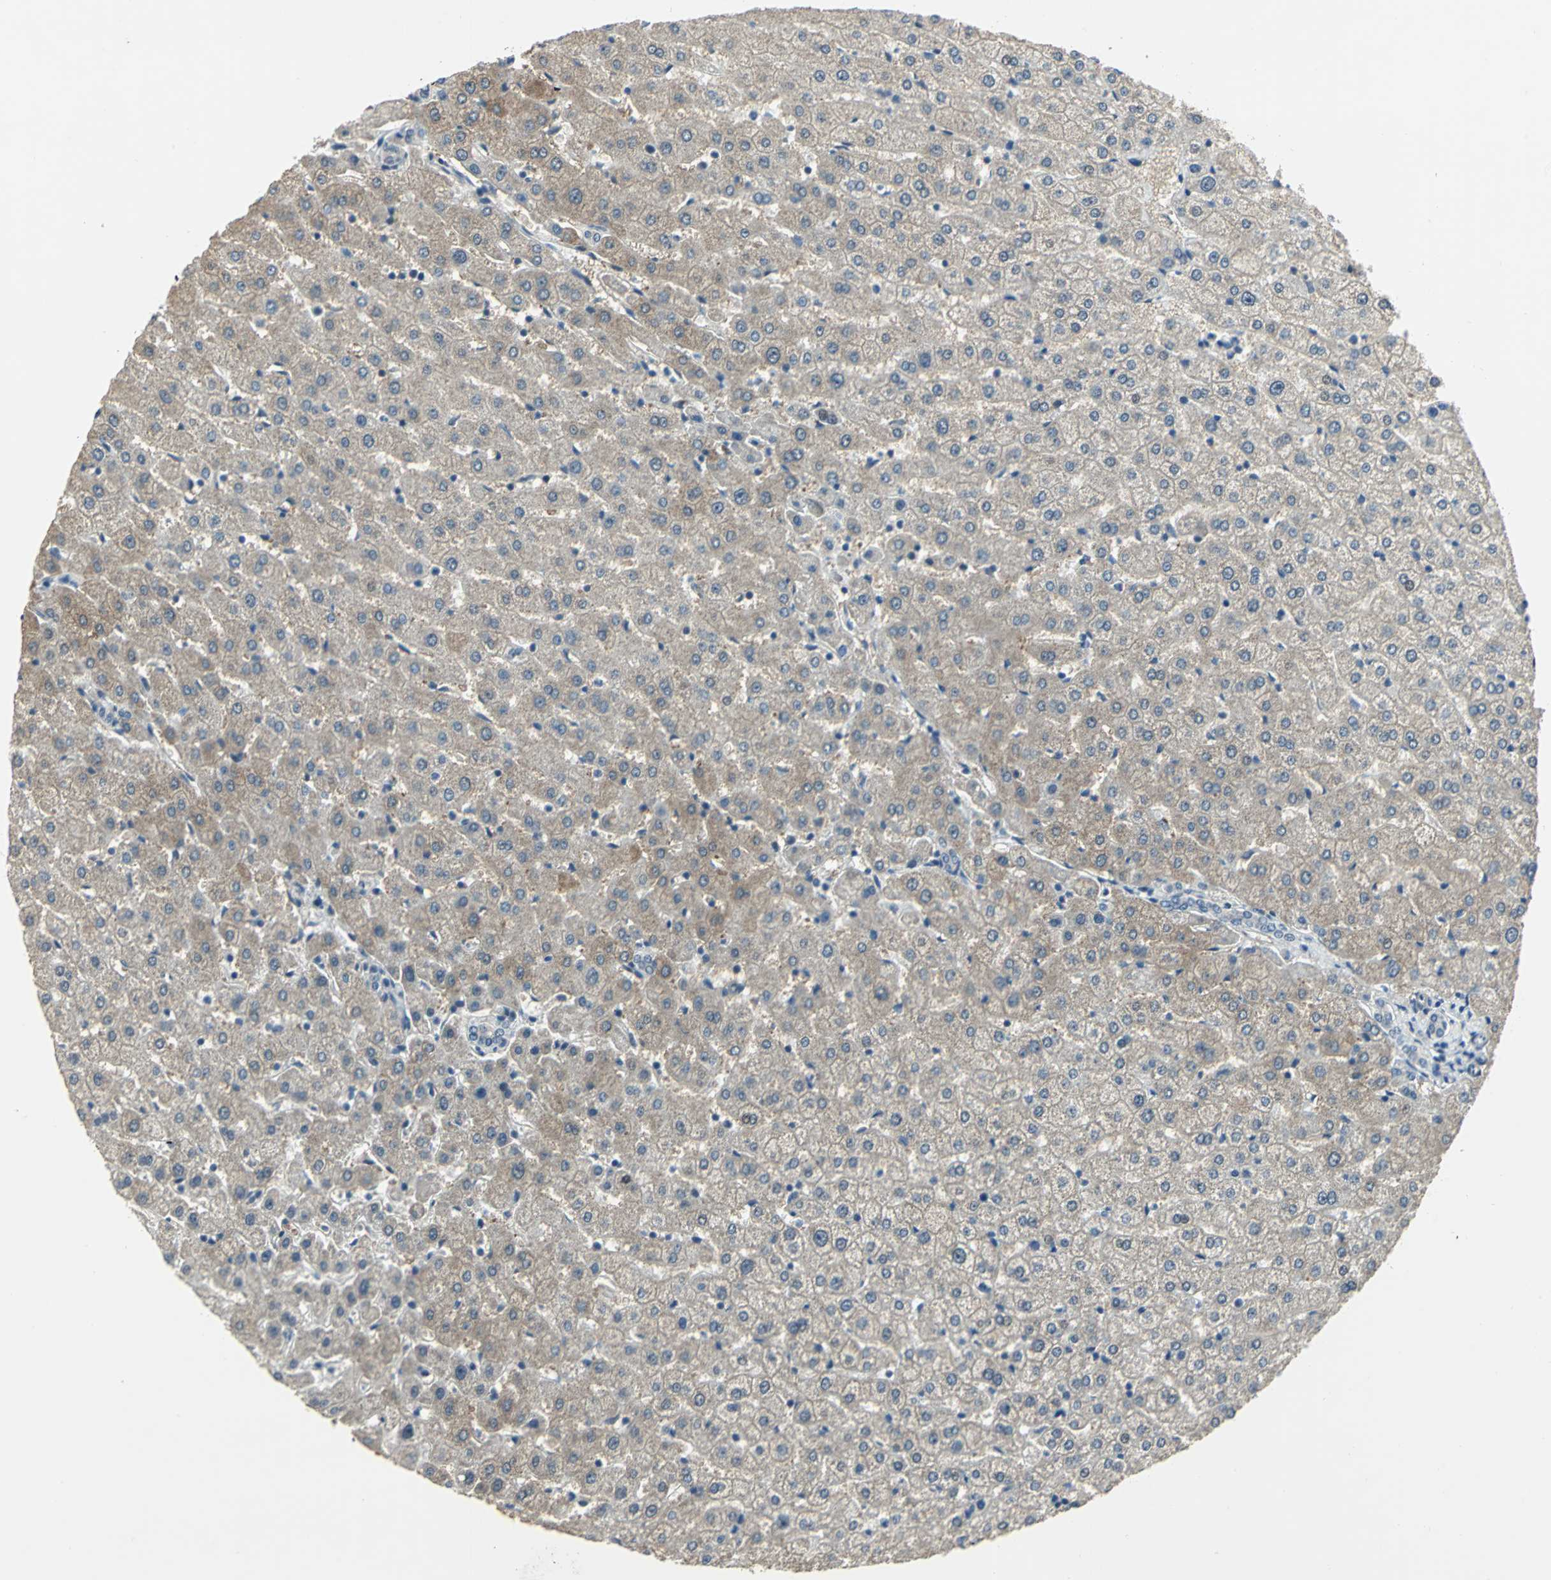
{"staining": {"intensity": "weak", "quantity": ">75%", "location": "cytoplasmic/membranous"}, "tissue": "liver", "cell_type": "Cholangiocytes", "image_type": "normal", "snomed": [{"axis": "morphology", "description": "Normal tissue, NOS"}, {"axis": "morphology", "description": "Fibrosis, NOS"}, {"axis": "topography", "description": "Liver"}], "caption": "Weak cytoplasmic/membranous positivity is identified in approximately >75% of cholangiocytes in unremarkable liver.", "gene": "MTA1", "patient": {"sex": "female", "age": 29}}